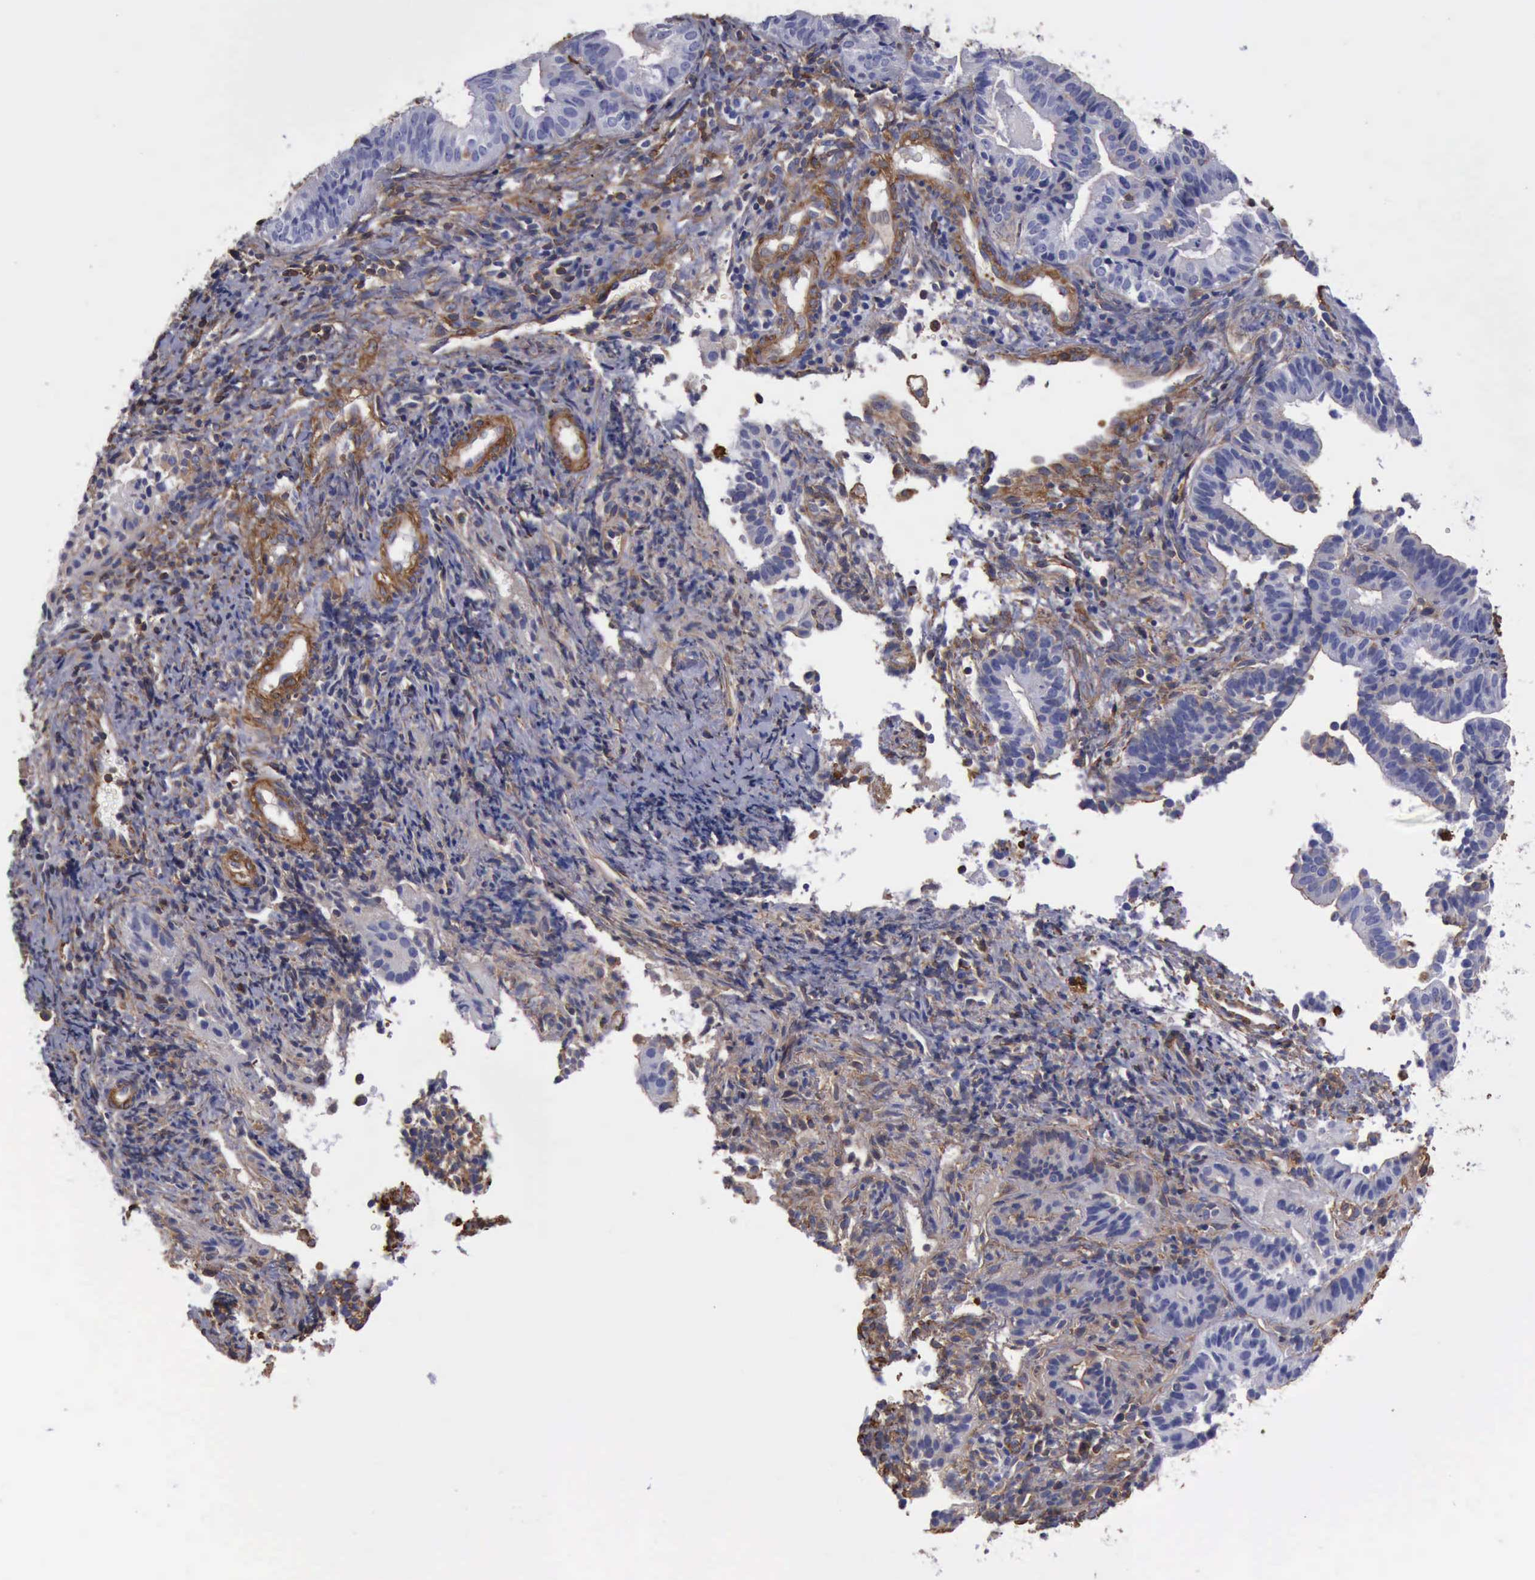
{"staining": {"intensity": "weak", "quantity": "25%-75%", "location": "cytoplasmic/membranous"}, "tissue": "cervical cancer", "cell_type": "Tumor cells", "image_type": "cancer", "snomed": [{"axis": "morphology", "description": "Adenocarcinoma, NOS"}, {"axis": "topography", "description": "Cervix"}], "caption": "Immunohistochemistry (IHC) image of neoplastic tissue: human cervical adenocarcinoma stained using immunohistochemistry displays low levels of weak protein expression localized specifically in the cytoplasmic/membranous of tumor cells, appearing as a cytoplasmic/membranous brown color.", "gene": "FLNA", "patient": {"sex": "female", "age": 60}}